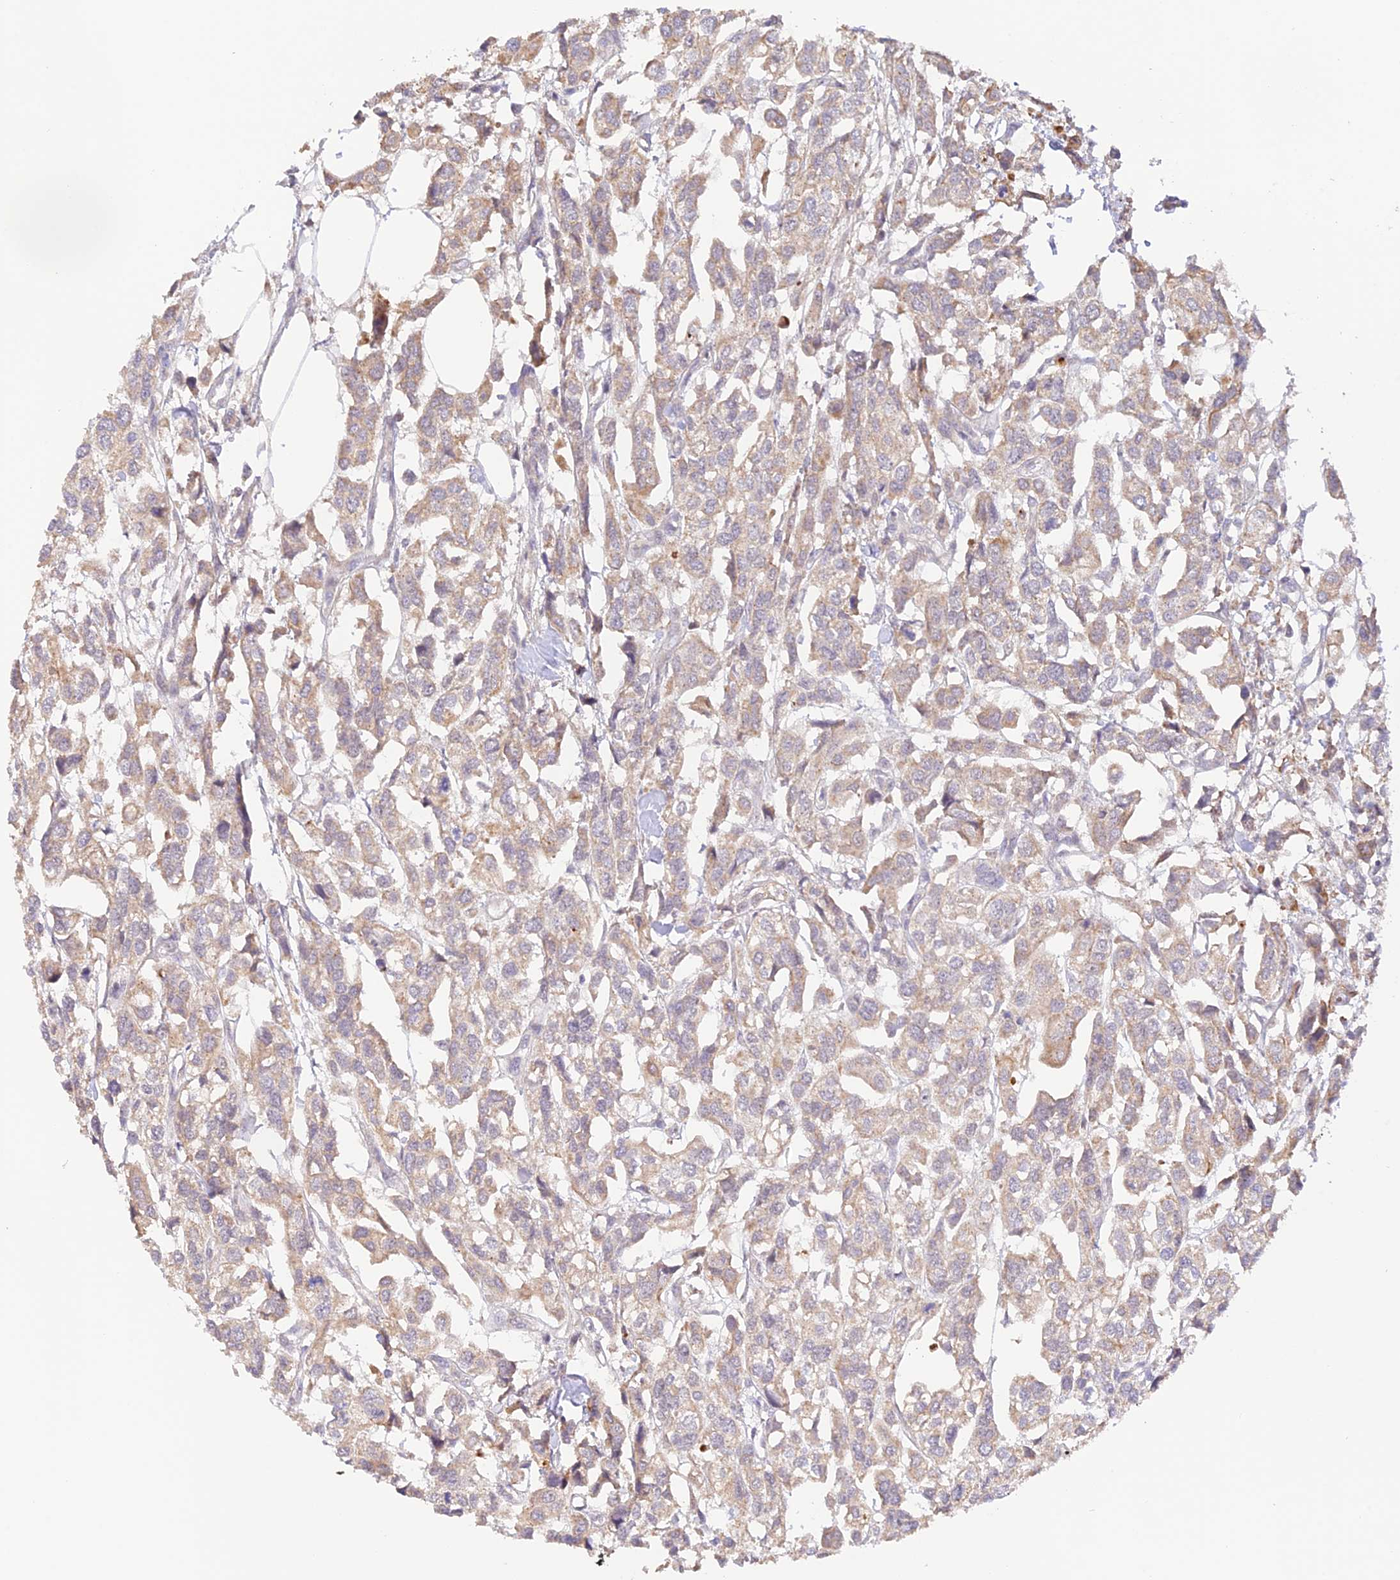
{"staining": {"intensity": "weak", "quantity": ">75%", "location": "cytoplasmic/membranous"}, "tissue": "urothelial cancer", "cell_type": "Tumor cells", "image_type": "cancer", "snomed": [{"axis": "morphology", "description": "Urothelial carcinoma, High grade"}, {"axis": "topography", "description": "Urinary bladder"}], "caption": "Weak cytoplasmic/membranous positivity for a protein is appreciated in approximately >75% of tumor cells of urothelial cancer using immunohistochemistry (IHC).", "gene": "CAMSAP3", "patient": {"sex": "male", "age": 67}}